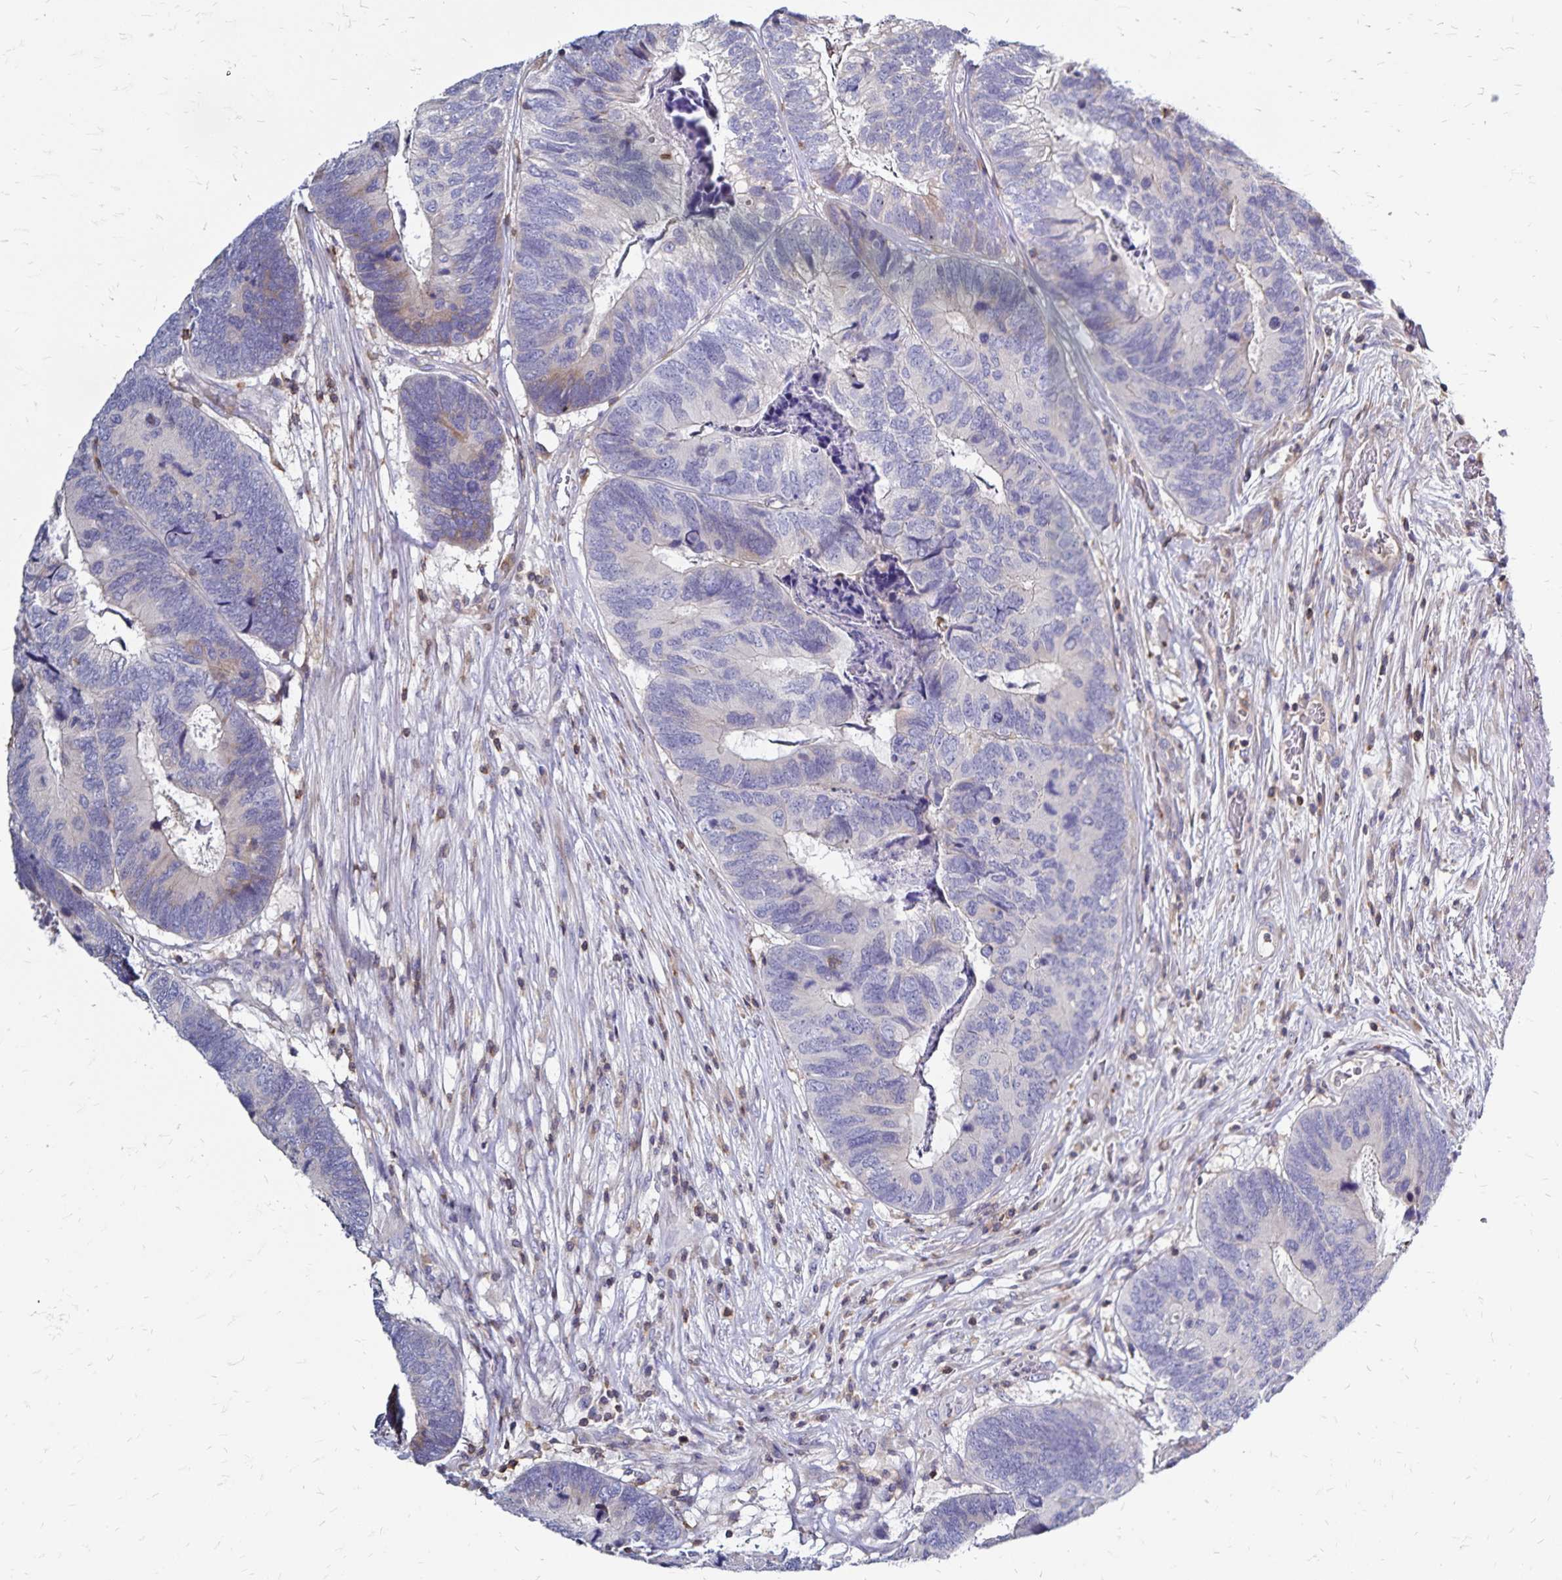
{"staining": {"intensity": "negative", "quantity": "none", "location": "none"}, "tissue": "colorectal cancer", "cell_type": "Tumor cells", "image_type": "cancer", "snomed": [{"axis": "morphology", "description": "Adenocarcinoma, NOS"}, {"axis": "topography", "description": "Colon"}], "caption": "DAB (3,3'-diaminobenzidine) immunohistochemical staining of human colorectal adenocarcinoma demonstrates no significant positivity in tumor cells.", "gene": "NAGPA", "patient": {"sex": "female", "age": 67}}